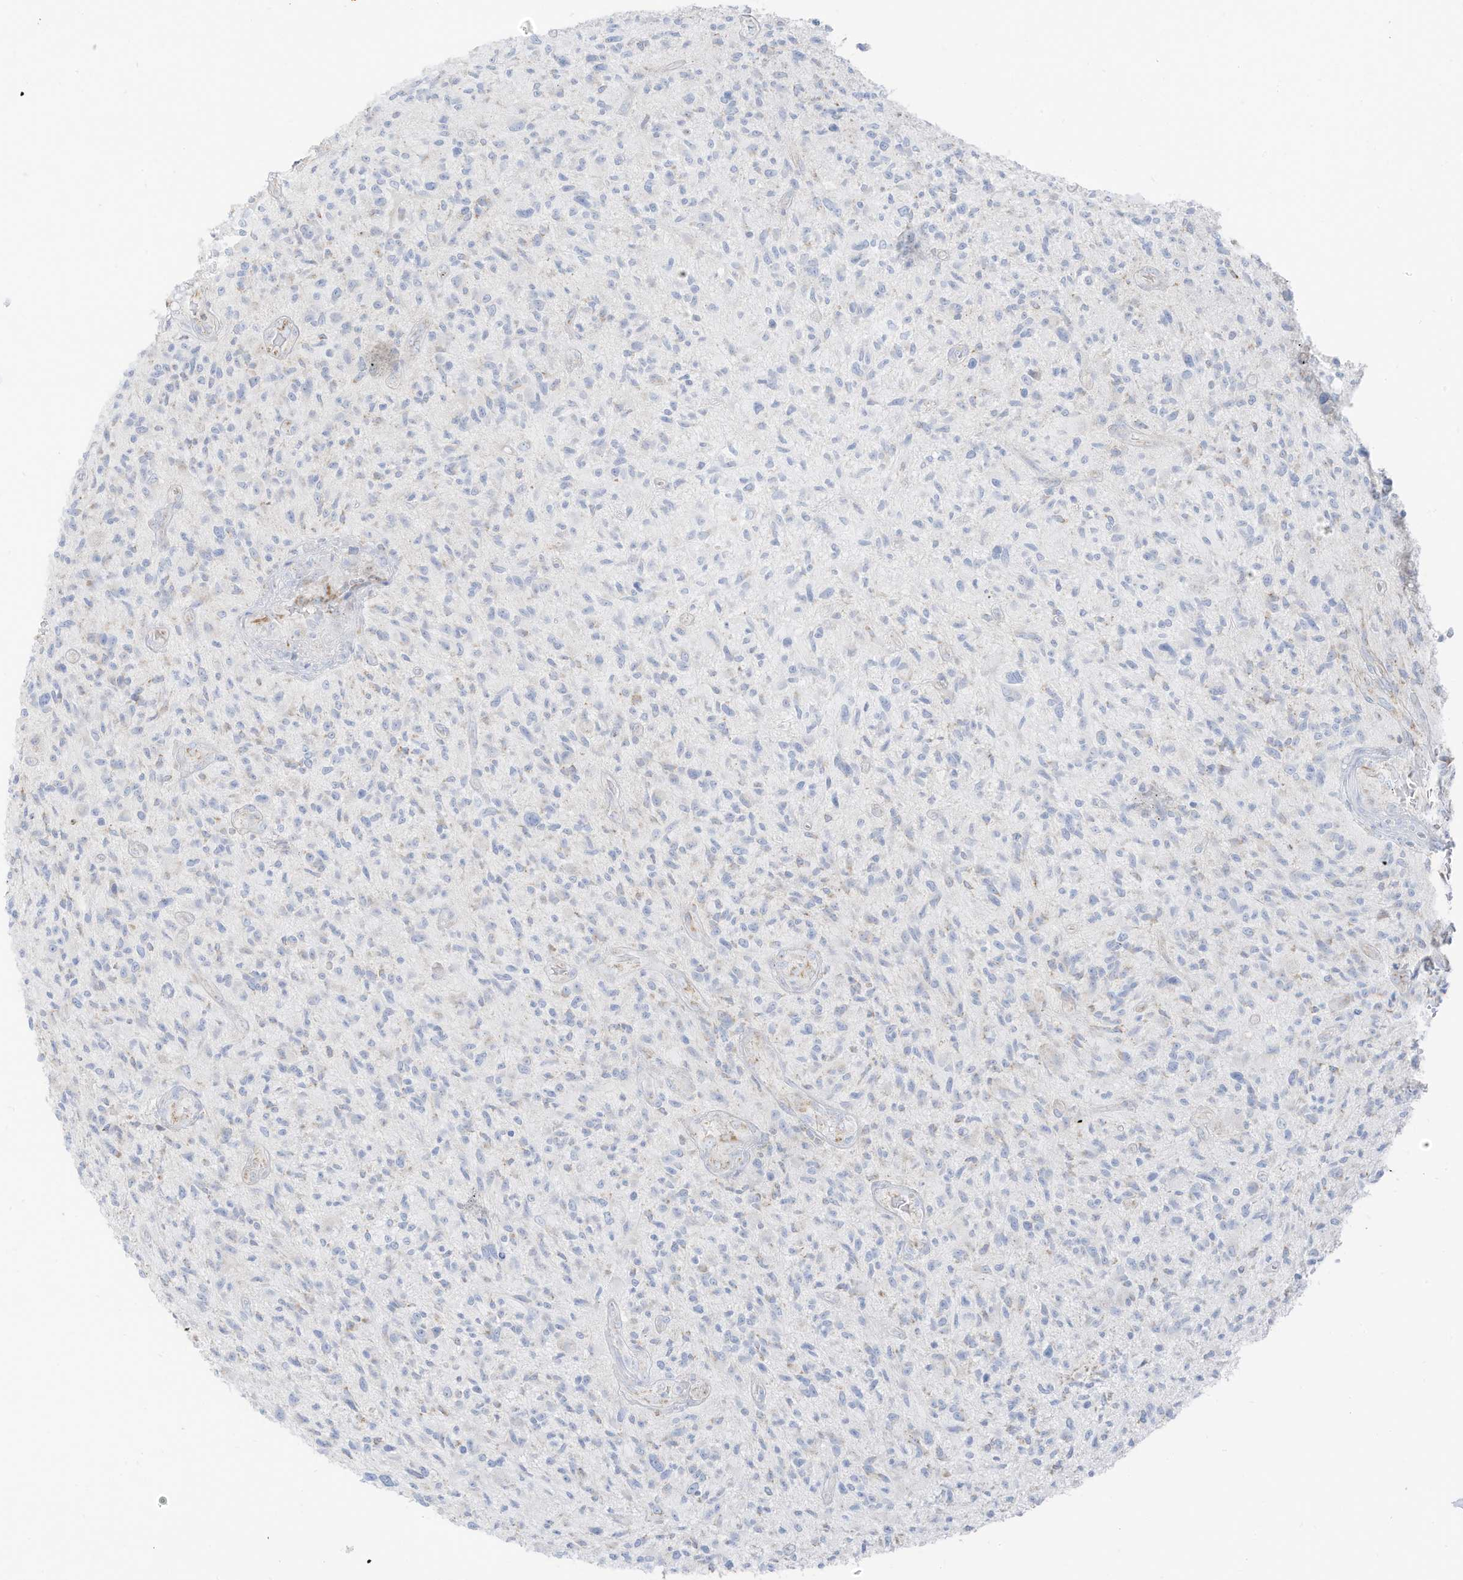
{"staining": {"intensity": "negative", "quantity": "none", "location": "none"}, "tissue": "glioma", "cell_type": "Tumor cells", "image_type": "cancer", "snomed": [{"axis": "morphology", "description": "Glioma, malignant, High grade"}, {"axis": "topography", "description": "Brain"}], "caption": "High magnification brightfield microscopy of glioma stained with DAB (brown) and counterstained with hematoxylin (blue): tumor cells show no significant positivity. (Brightfield microscopy of DAB IHC at high magnification).", "gene": "ETHE1", "patient": {"sex": "male", "age": 47}}